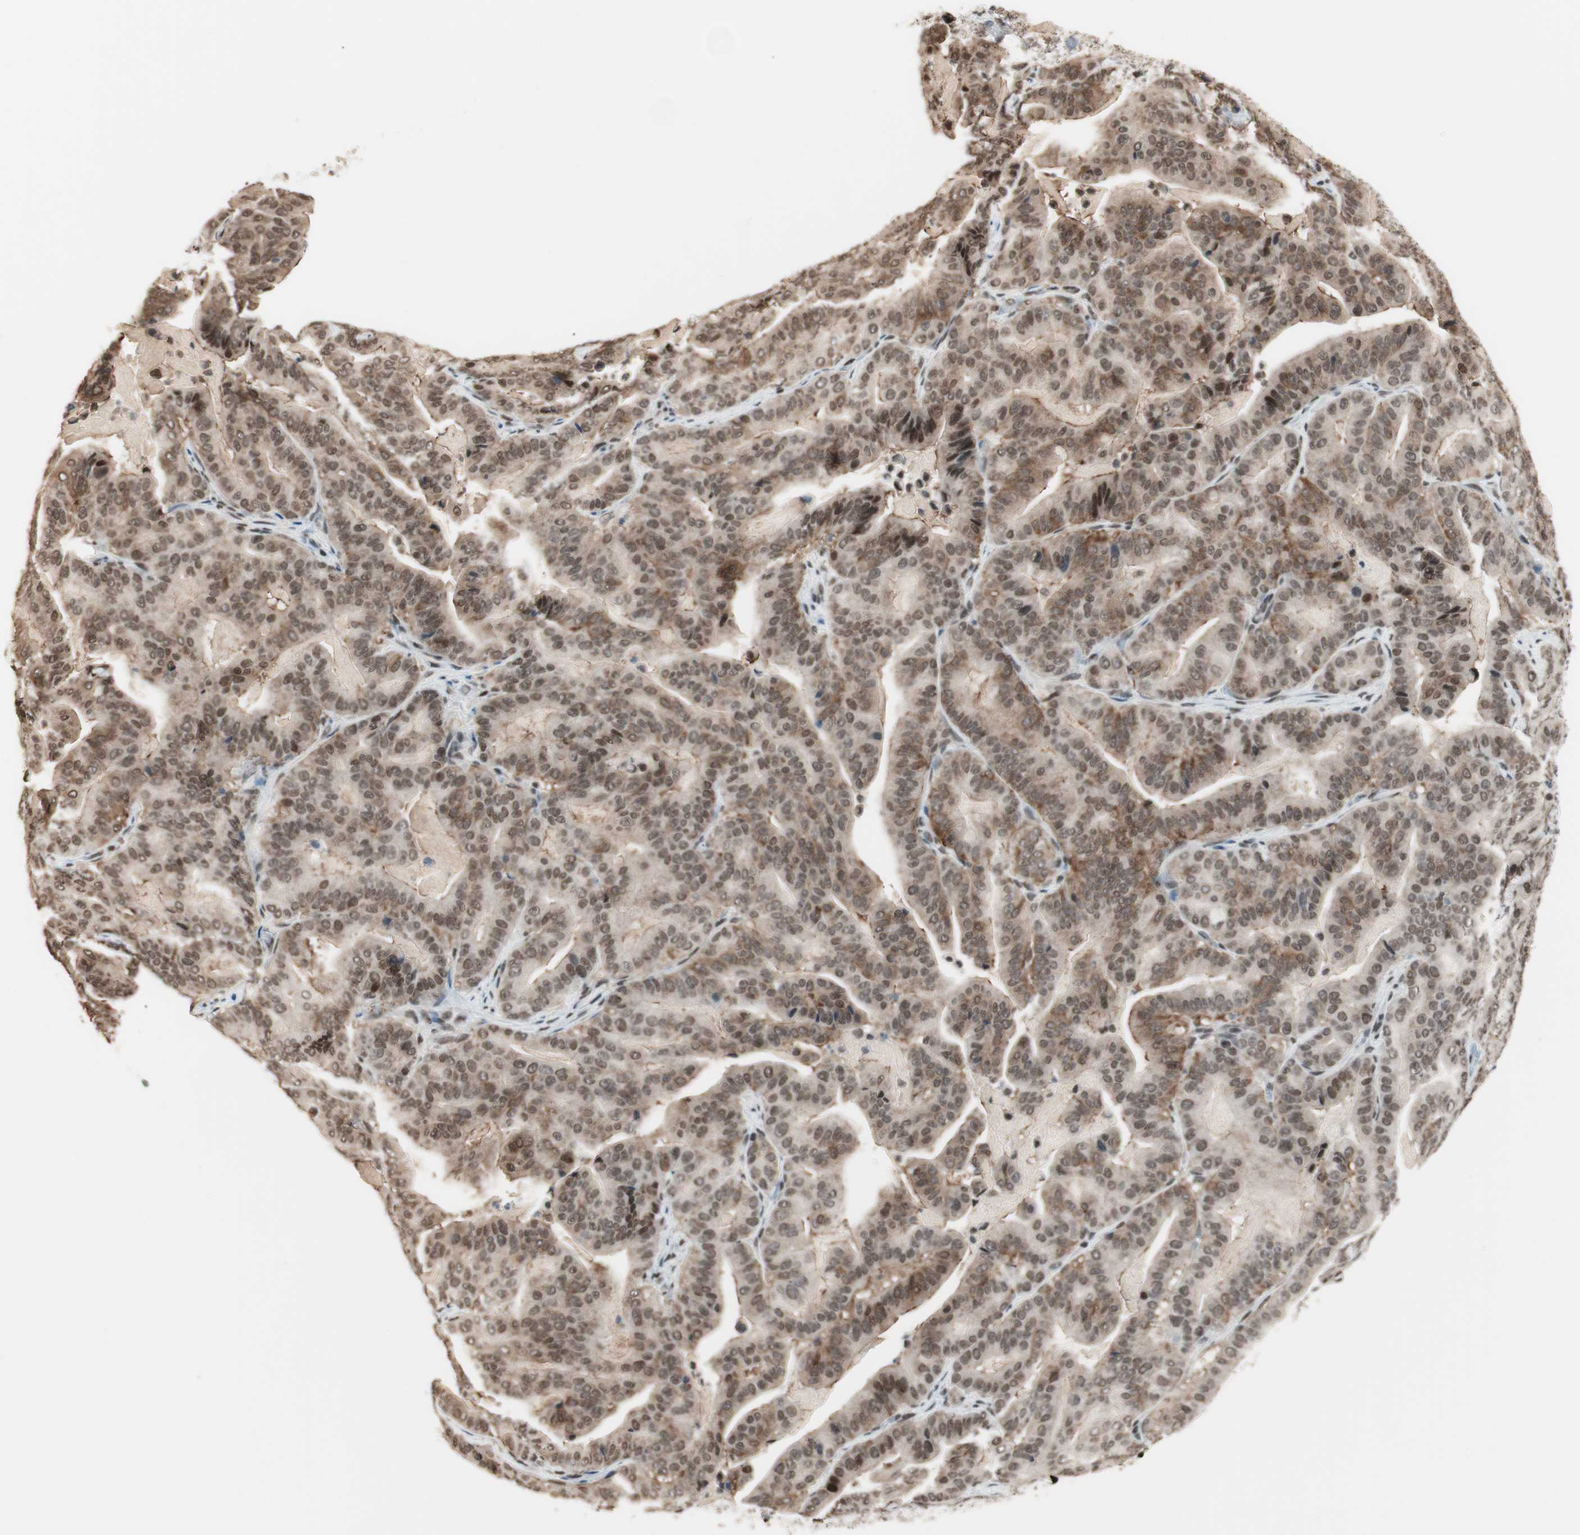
{"staining": {"intensity": "moderate", "quantity": ">75%", "location": "cytoplasmic/membranous,nuclear"}, "tissue": "pancreatic cancer", "cell_type": "Tumor cells", "image_type": "cancer", "snomed": [{"axis": "morphology", "description": "Adenocarcinoma, NOS"}, {"axis": "topography", "description": "Pancreas"}], "caption": "Immunohistochemical staining of adenocarcinoma (pancreatic) demonstrates medium levels of moderate cytoplasmic/membranous and nuclear staining in approximately >75% of tumor cells.", "gene": "SMARCE1", "patient": {"sex": "male", "age": 63}}